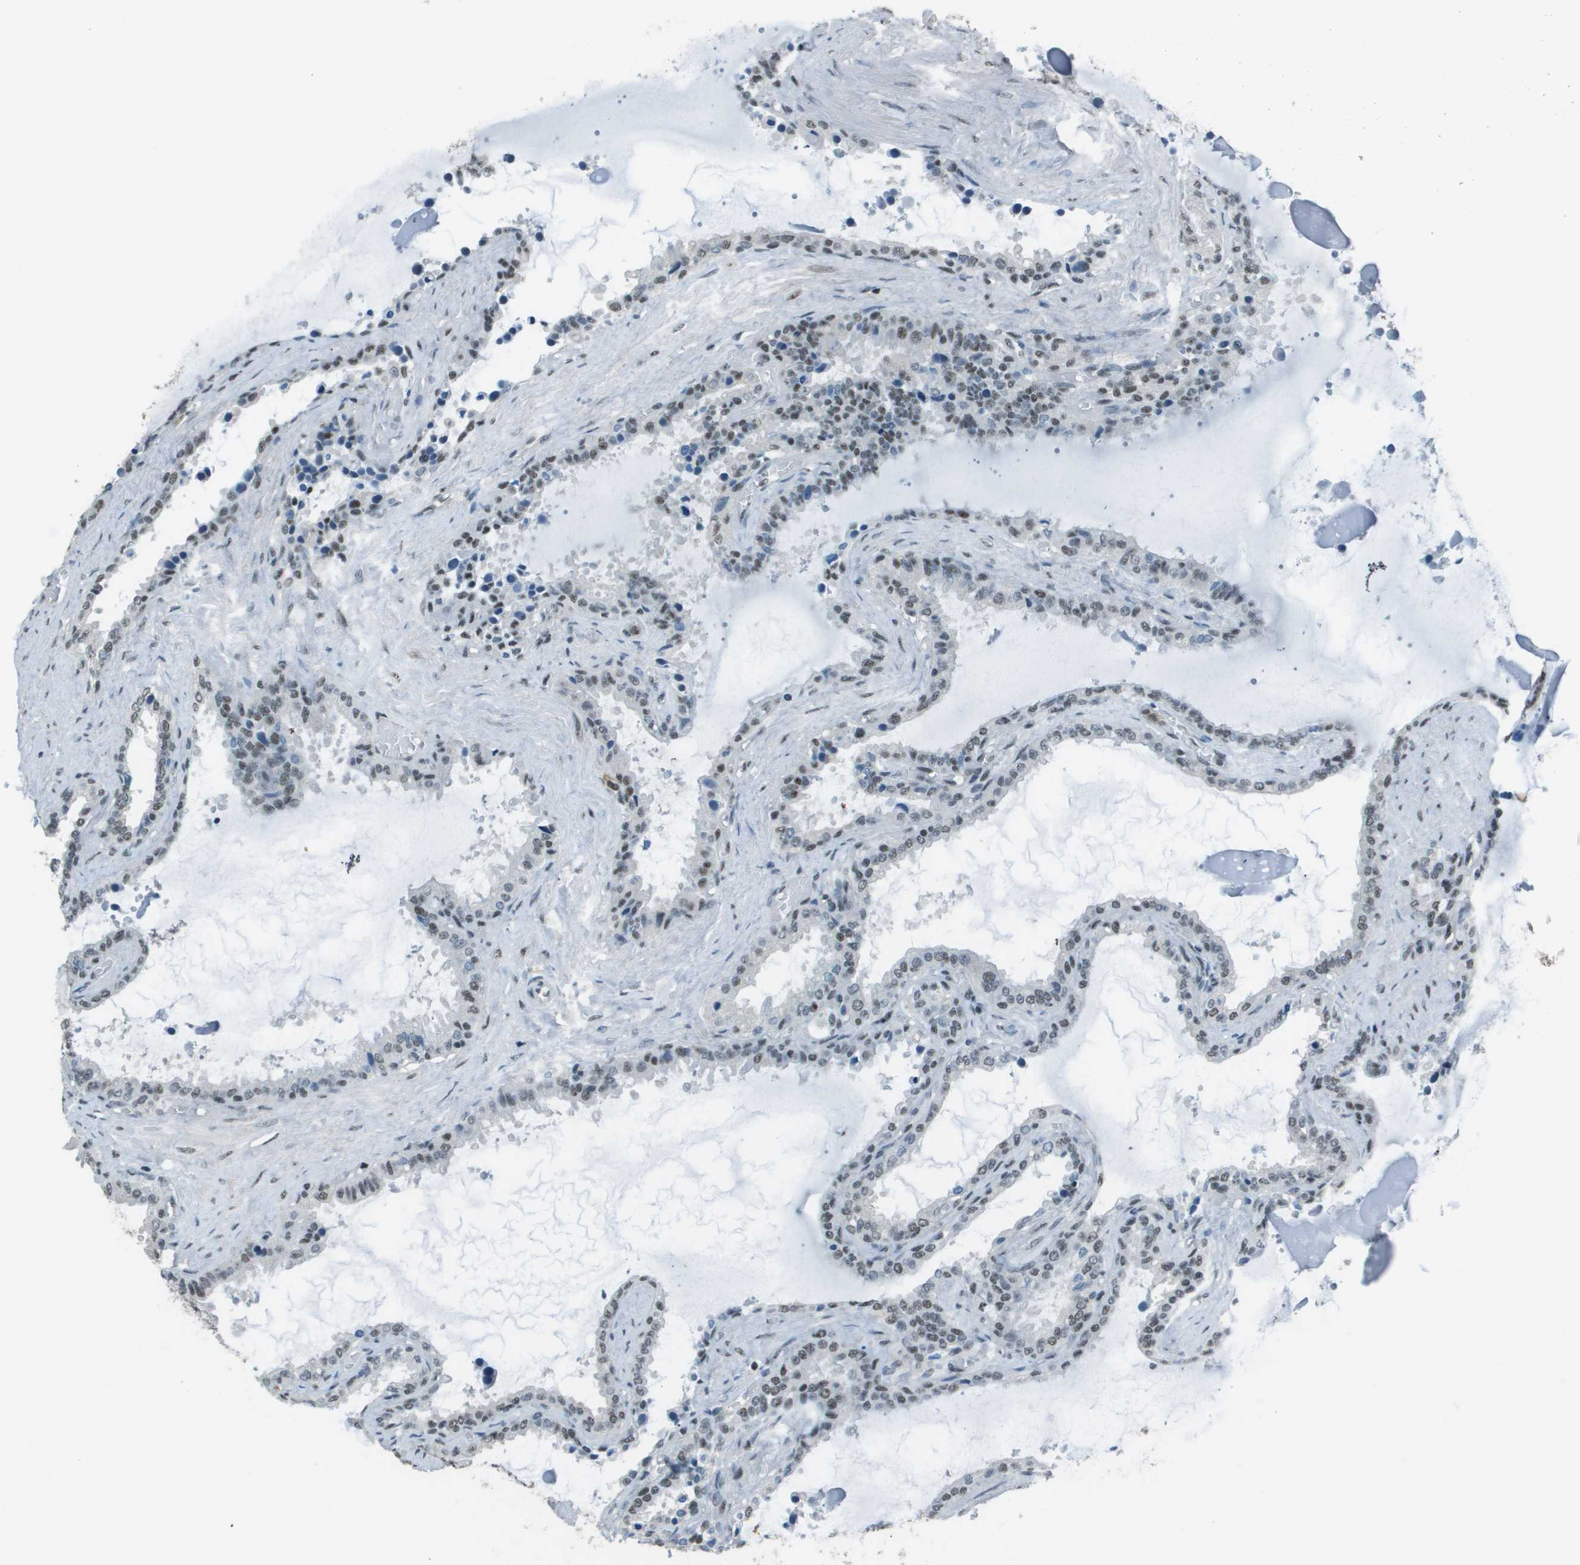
{"staining": {"intensity": "negative", "quantity": "none", "location": "none"}, "tissue": "seminal vesicle", "cell_type": "Glandular cells", "image_type": "normal", "snomed": [{"axis": "morphology", "description": "Normal tissue, NOS"}, {"axis": "topography", "description": "Seminal veicle"}], "caption": "Immunohistochemistry (IHC) micrograph of benign seminal vesicle stained for a protein (brown), which reveals no expression in glandular cells.", "gene": "DEPDC1", "patient": {"sex": "male", "age": 46}}